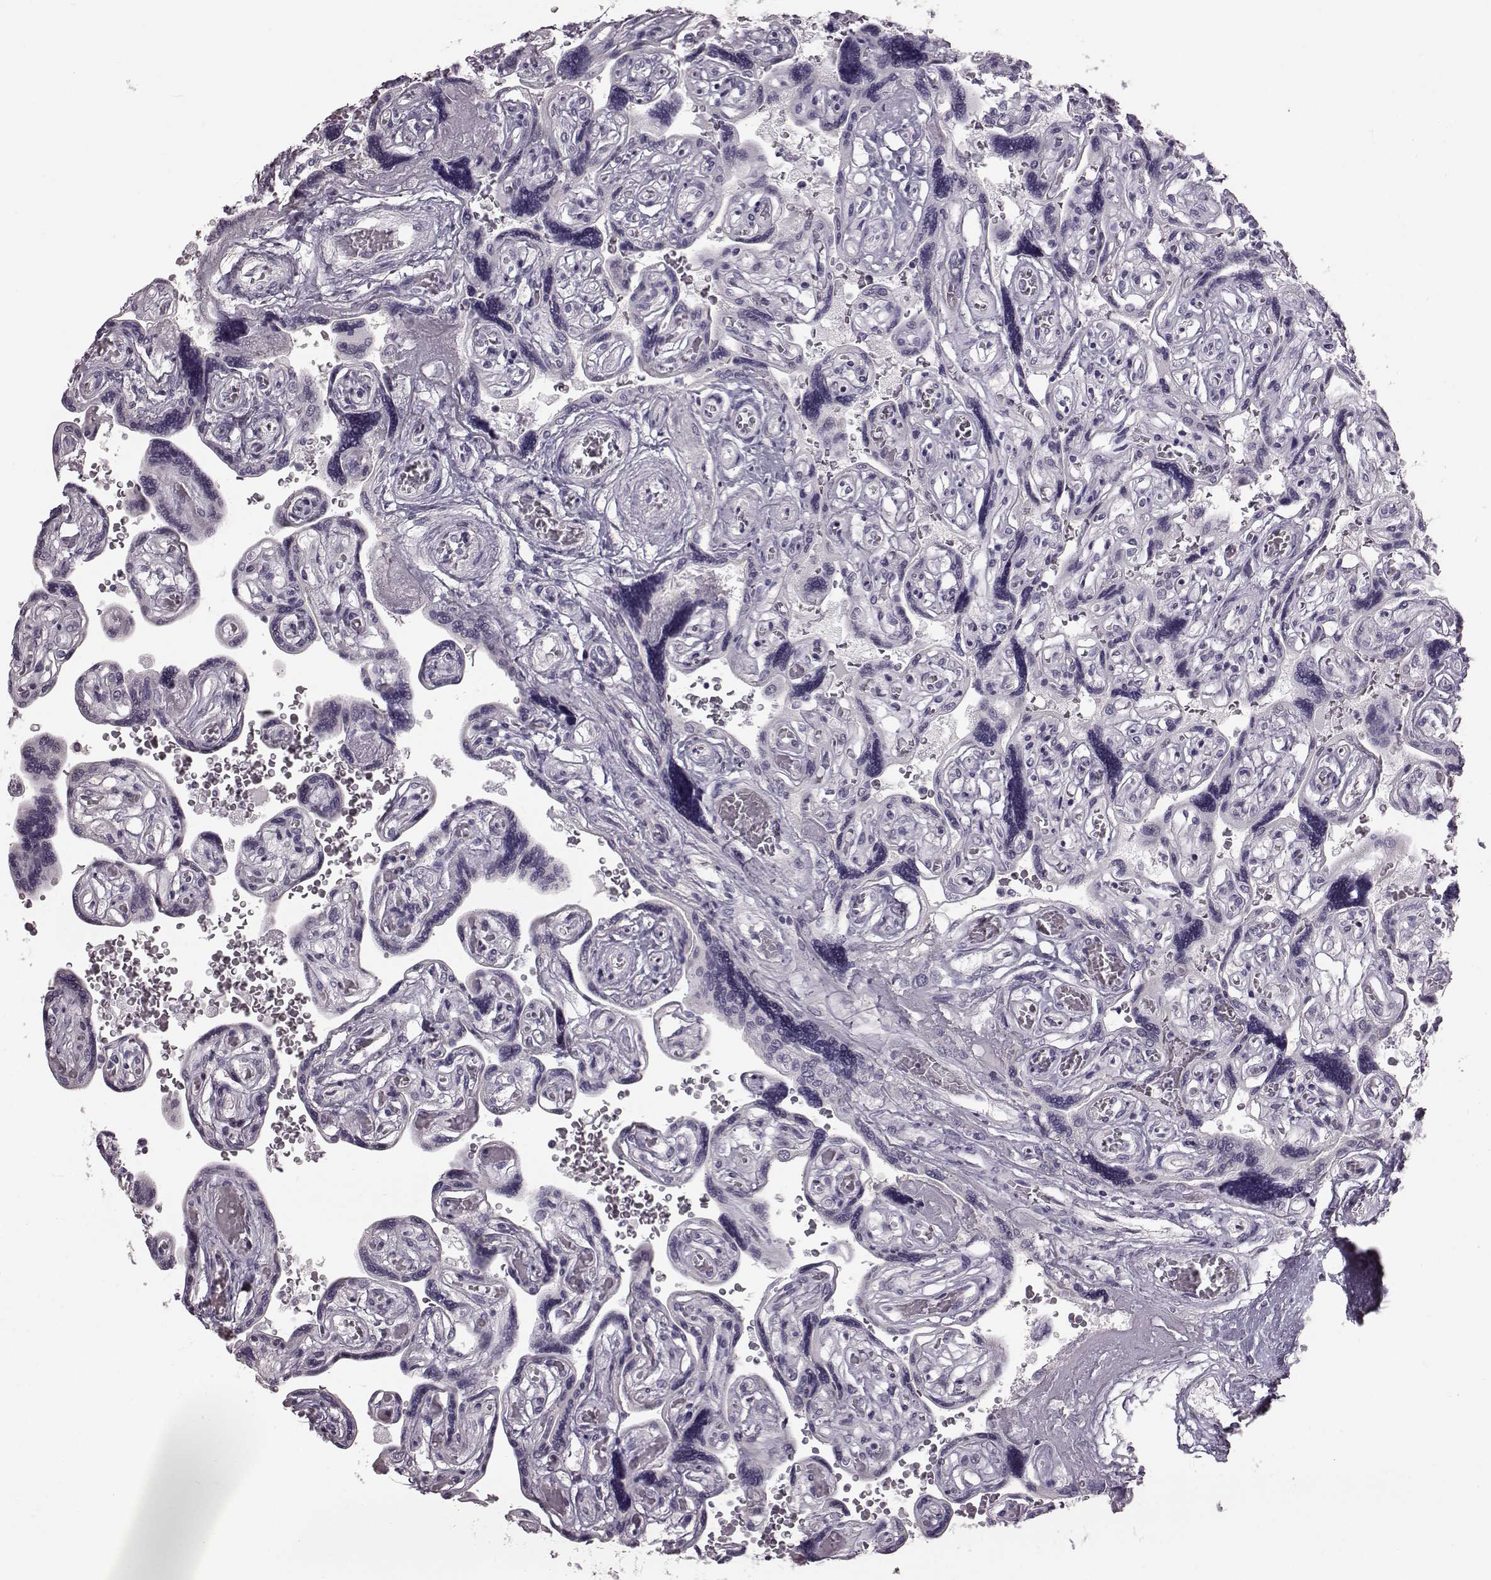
{"staining": {"intensity": "negative", "quantity": "none", "location": "none"}, "tissue": "placenta", "cell_type": "Decidual cells", "image_type": "normal", "snomed": [{"axis": "morphology", "description": "Normal tissue, NOS"}, {"axis": "topography", "description": "Placenta"}], "caption": "Placenta was stained to show a protein in brown. There is no significant staining in decidual cells. (Brightfield microscopy of DAB (3,3'-diaminobenzidine) immunohistochemistry (IHC) at high magnification).", "gene": "TCHHL1", "patient": {"sex": "female", "age": 32}}